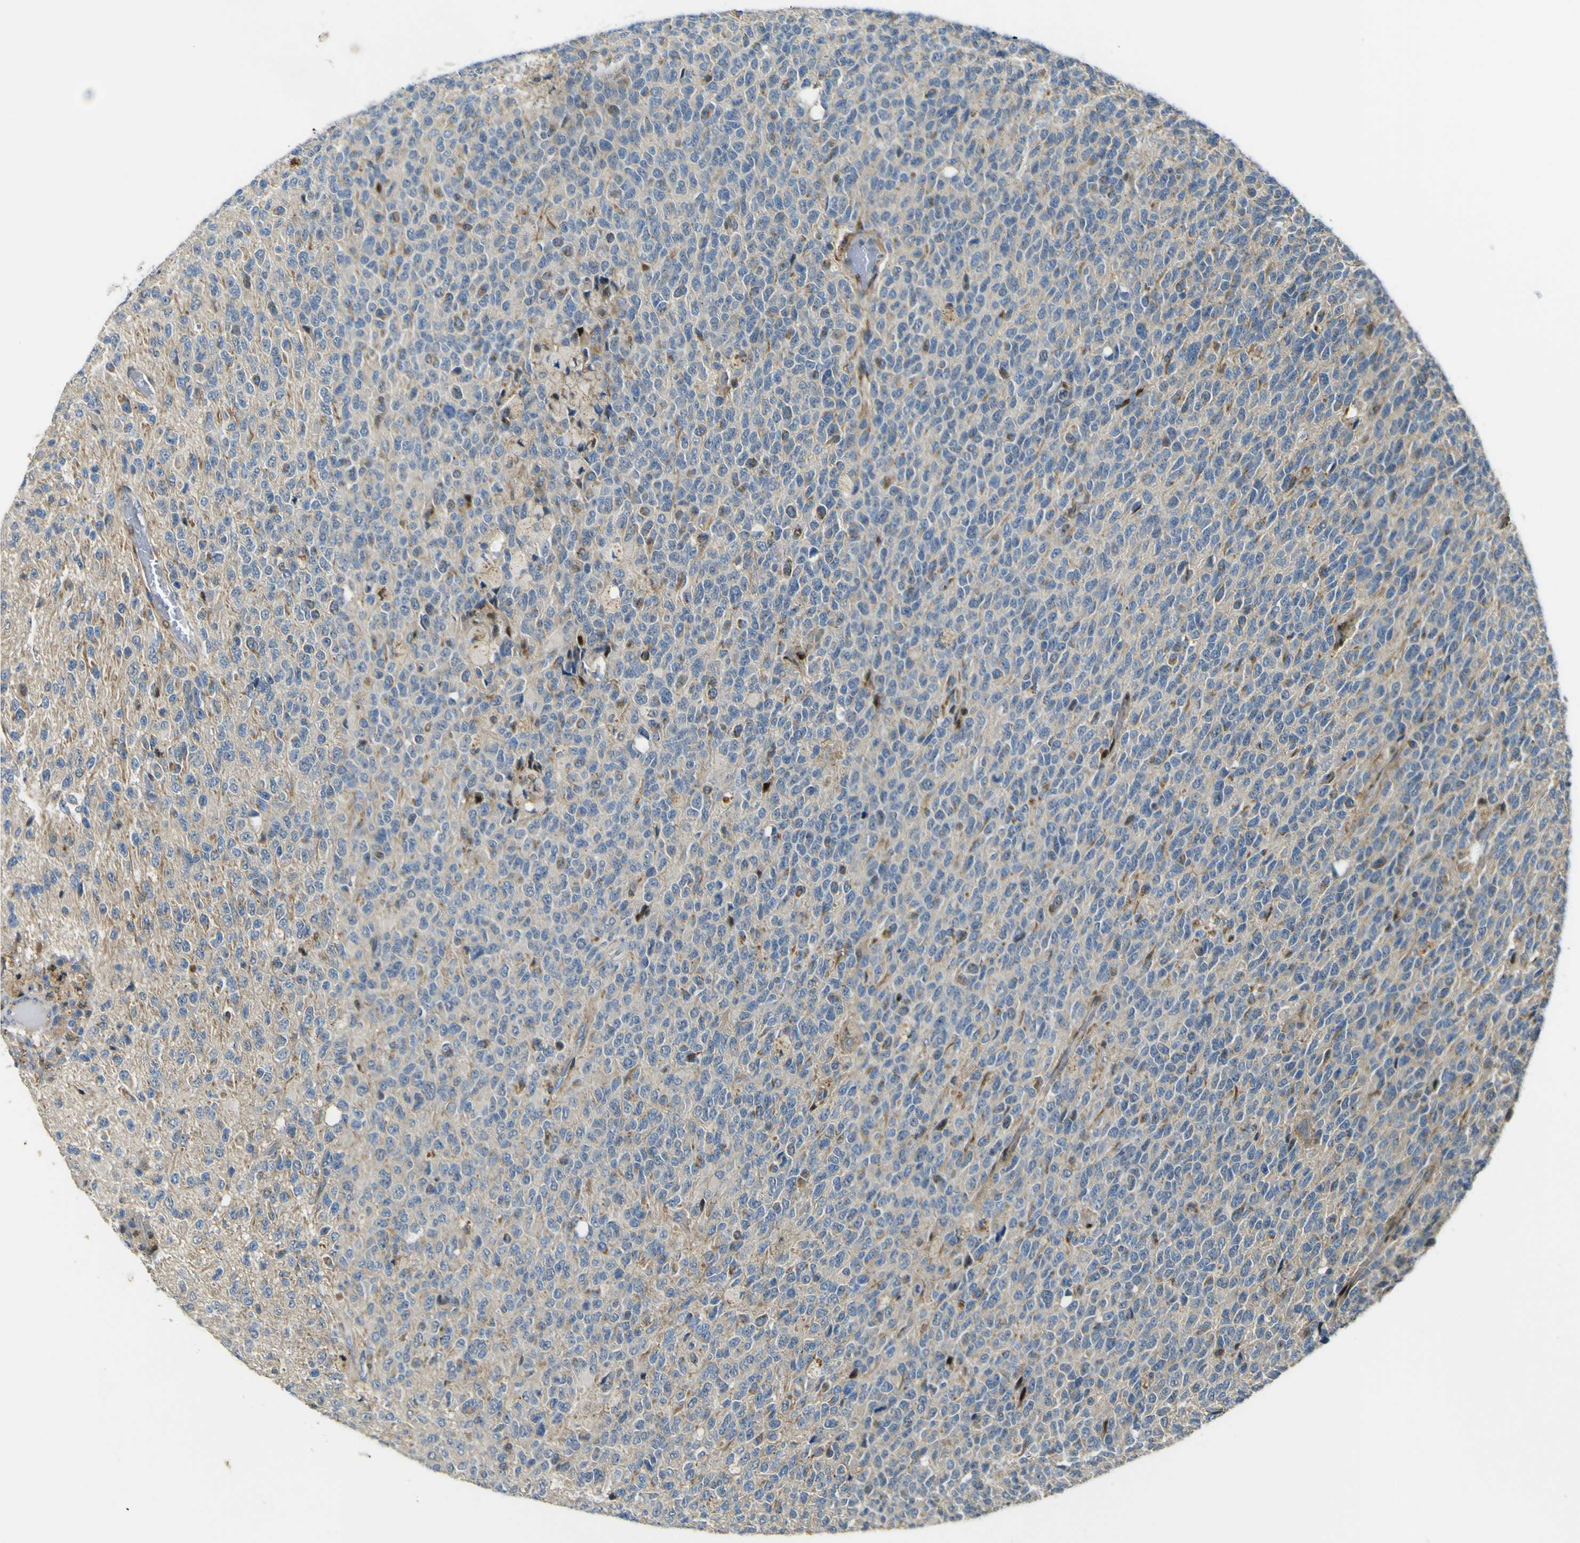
{"staining": {"intensity": "weak", "quantity": ">75%", "location": "cytoplasmic/membranous"}, "tissue": "glioma", "cell_type": "Tumor cells", "image_type": "cancer", "snomed": [{"axis": "morphology", "description": "Glioma, malignant, High grade"}, {"axis": "topography", "description": "pancreas cauda"}], "caption": "Glioma tissue shows weak cytoplasmic/membranous positivity in about >75% of tumor cells", "gene": "LBHD1", "patient": {"sex": "male", "age": 60}}